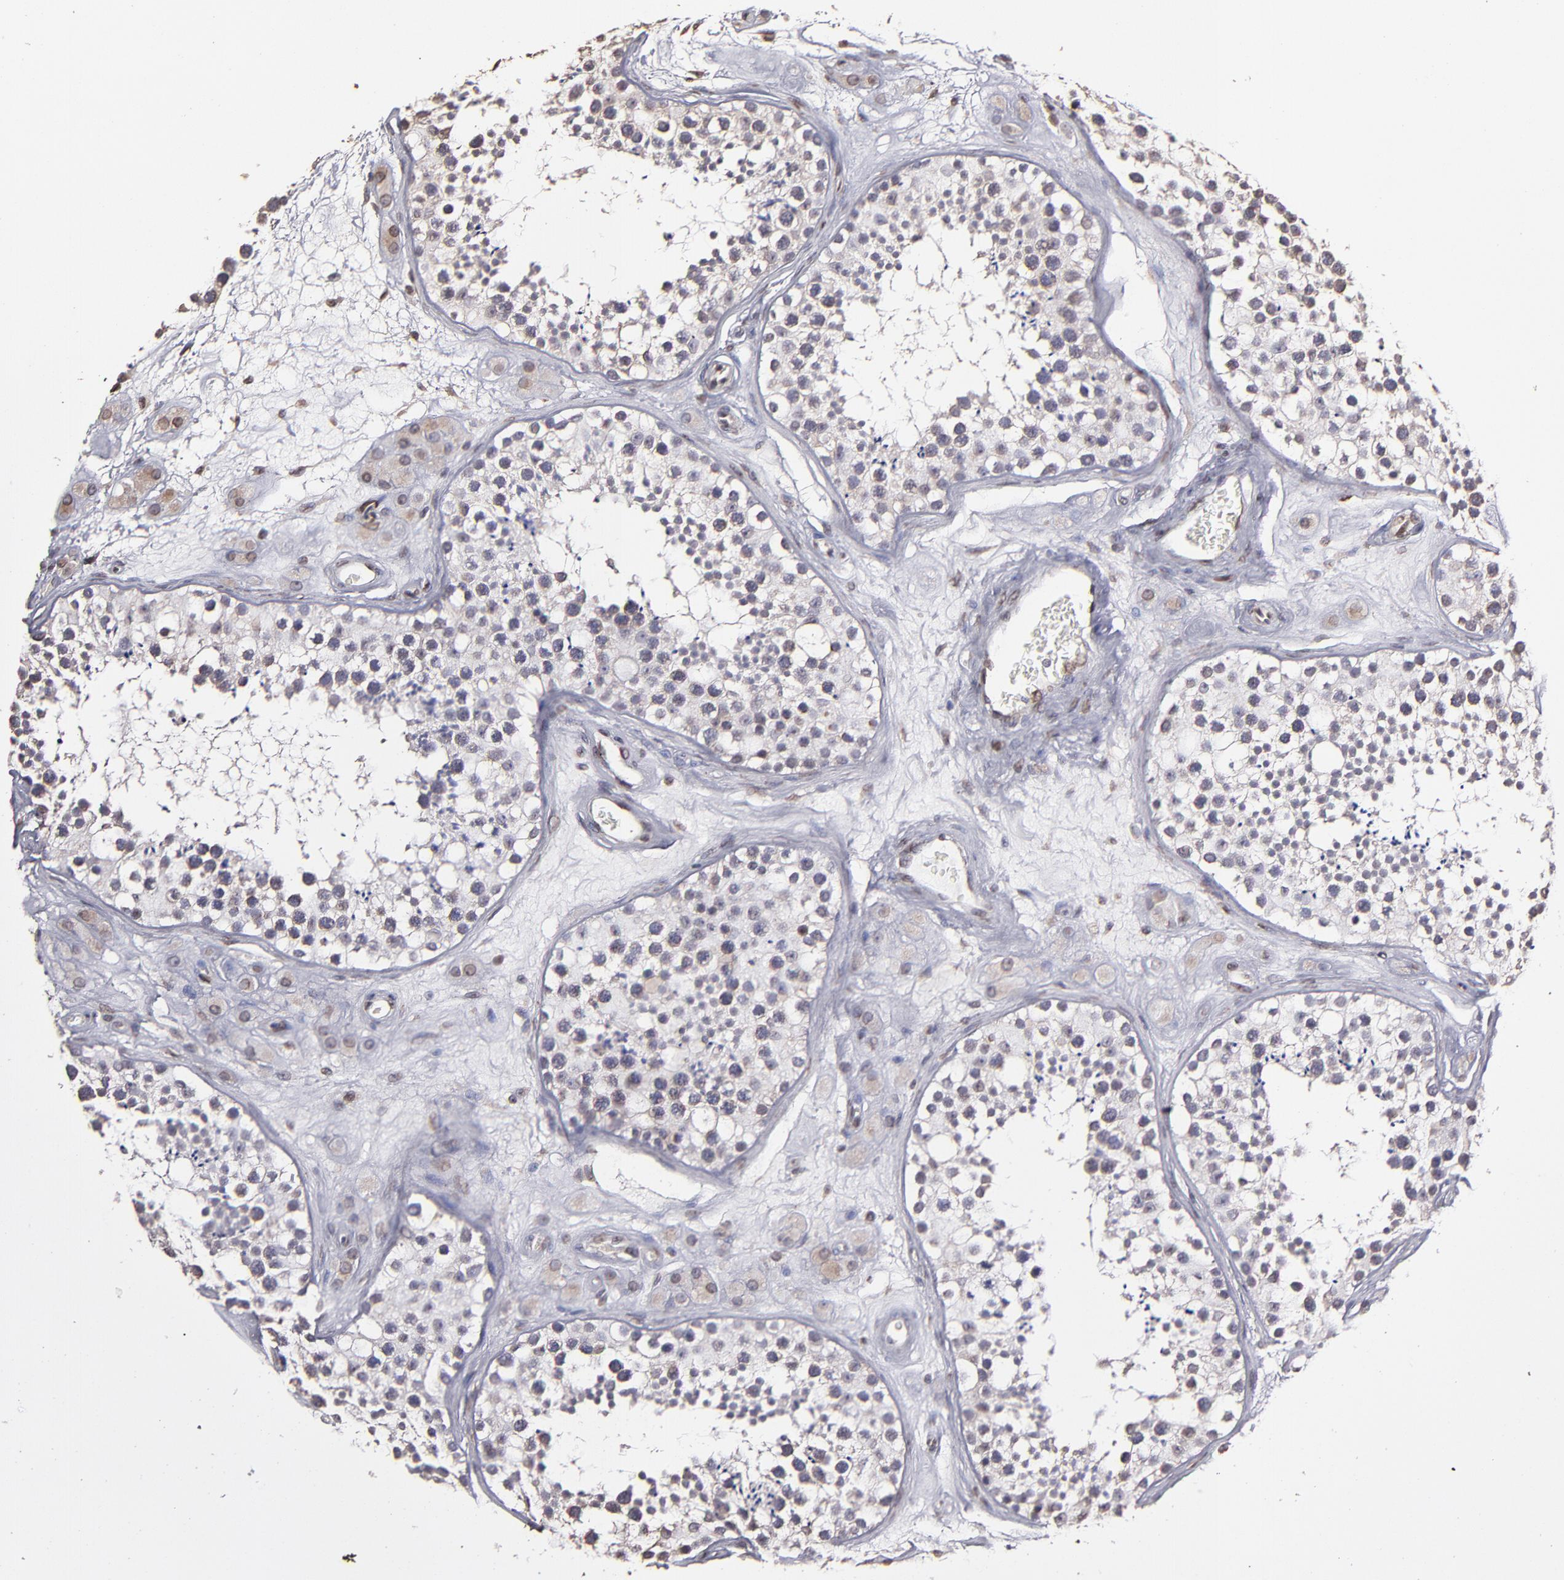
{"staining": {"intensity": "weak", "quantity": "25%-75%", "location": "nuclear"}, "tissue": "testis", "cell_type": "Cells in seminiferous ducts", "image_type": "normal", "snomed": [{"axis": "morphology", "description": "Normal tissue, NOS"}, {"axis": "topography", "description": "Testis"}], "caption": "Immunohistochemistry (IHC) histopathology image of normal testis stained for a protein (brown), which reveals low levels of weak nuclear positivity in about 25%-75% of cells in seminiferous ducts.", "gene": "PUM3", "patient": {"sex": "male", "age": 38}}